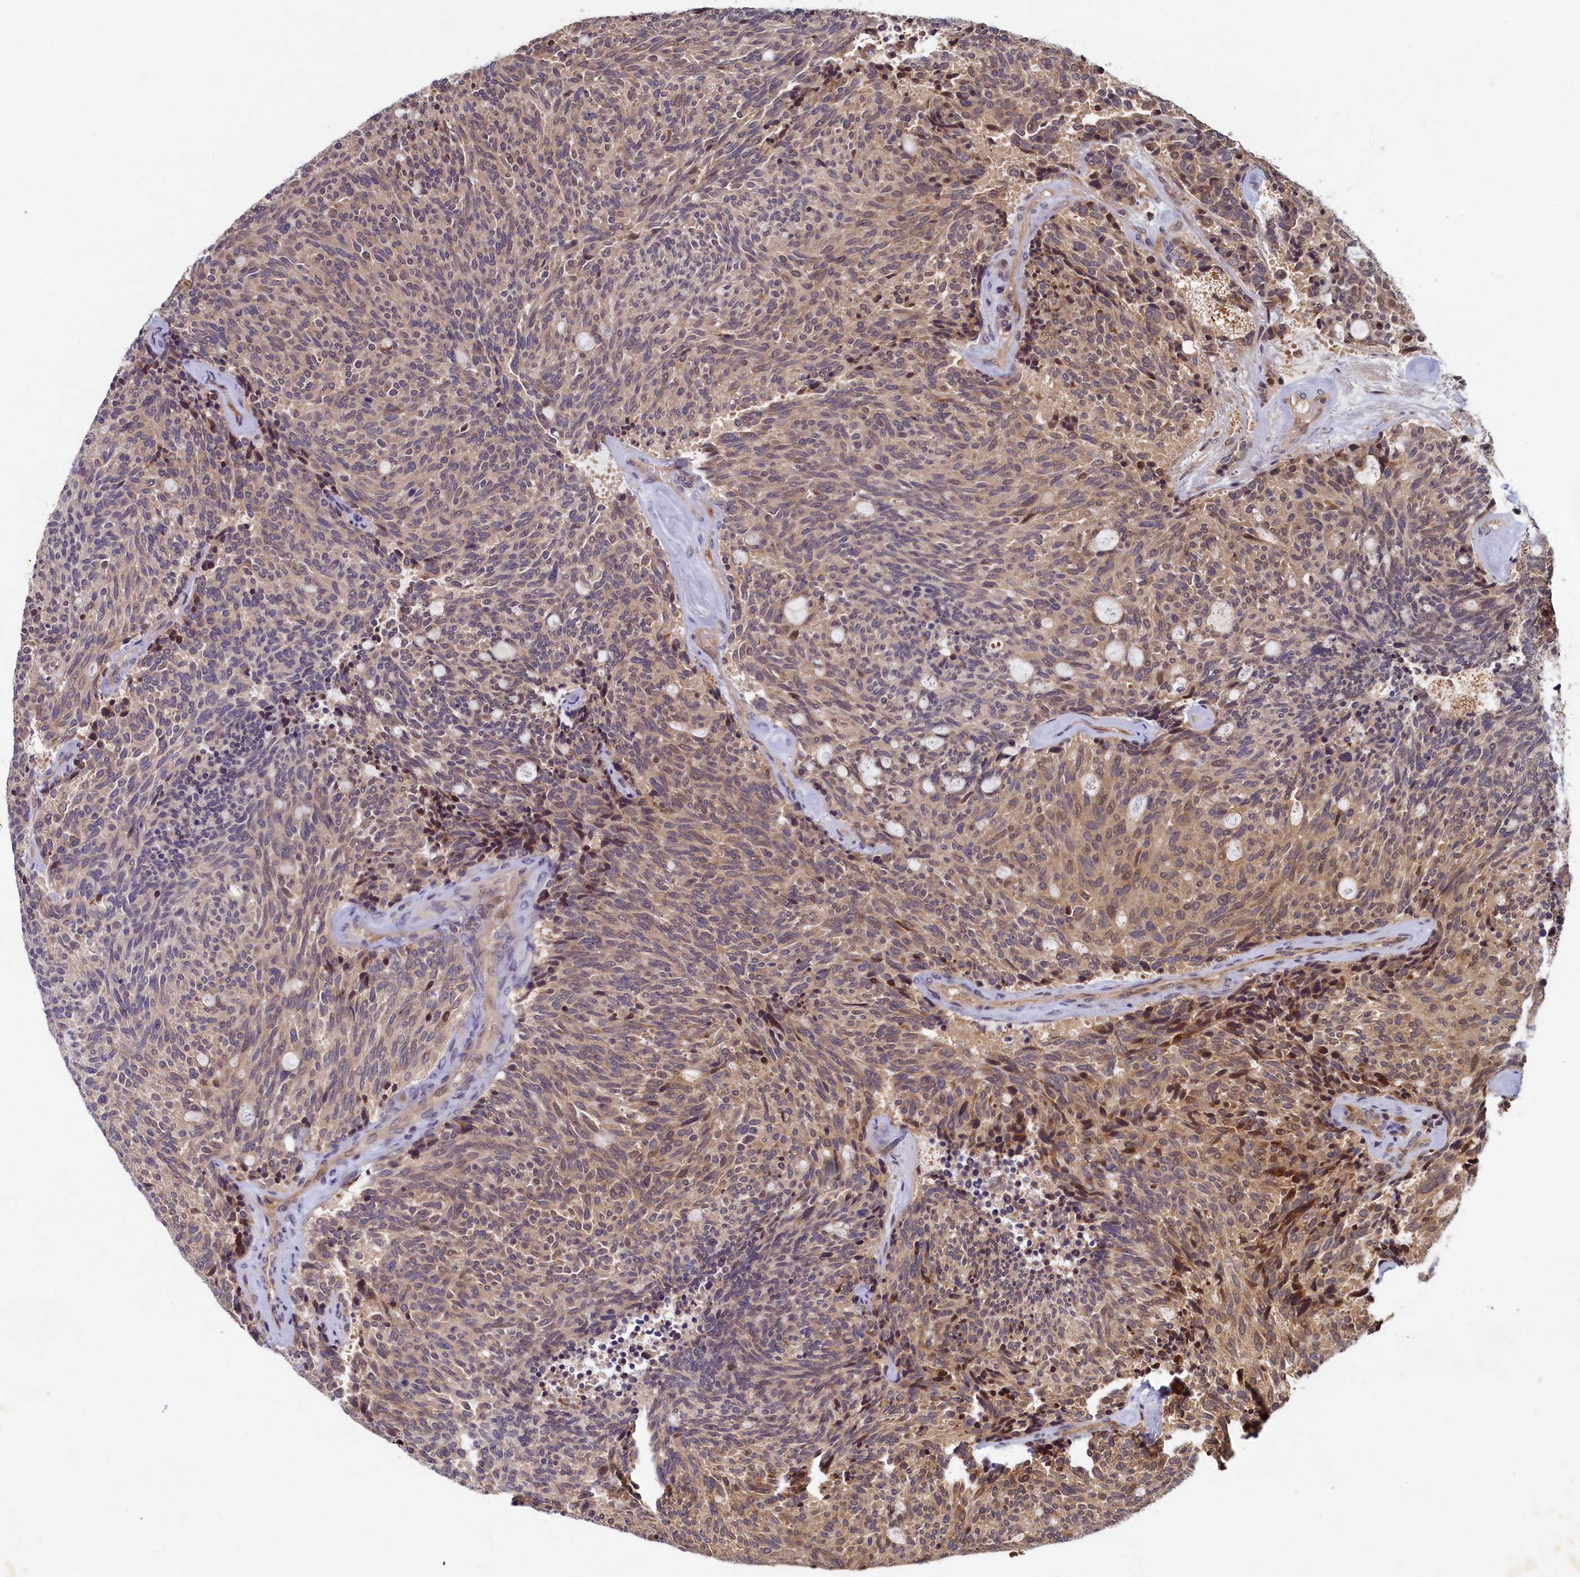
{"staining": {"intensity": "moderate", "quantity": "<25%", "location": "cytoplasmic/membranous"}, "tissue": "carcinoid", "cell_type": "Tumor cells", "image_type": "cancer", "snomed": [{"axis": "morphology", "description": "Carcinoid, malignant, NOS"}, {"axis": "topography", "description": "Pancreas"}], "caption": "This photomicrograph displays immunohistochemistry staining of carcinoid (malignant), with low moderate cytoplasmic/membranous expression in approximately <25% of tumor cells.", "gene": "LCMT2", "patient": {"sex": "female", "age": 54}}